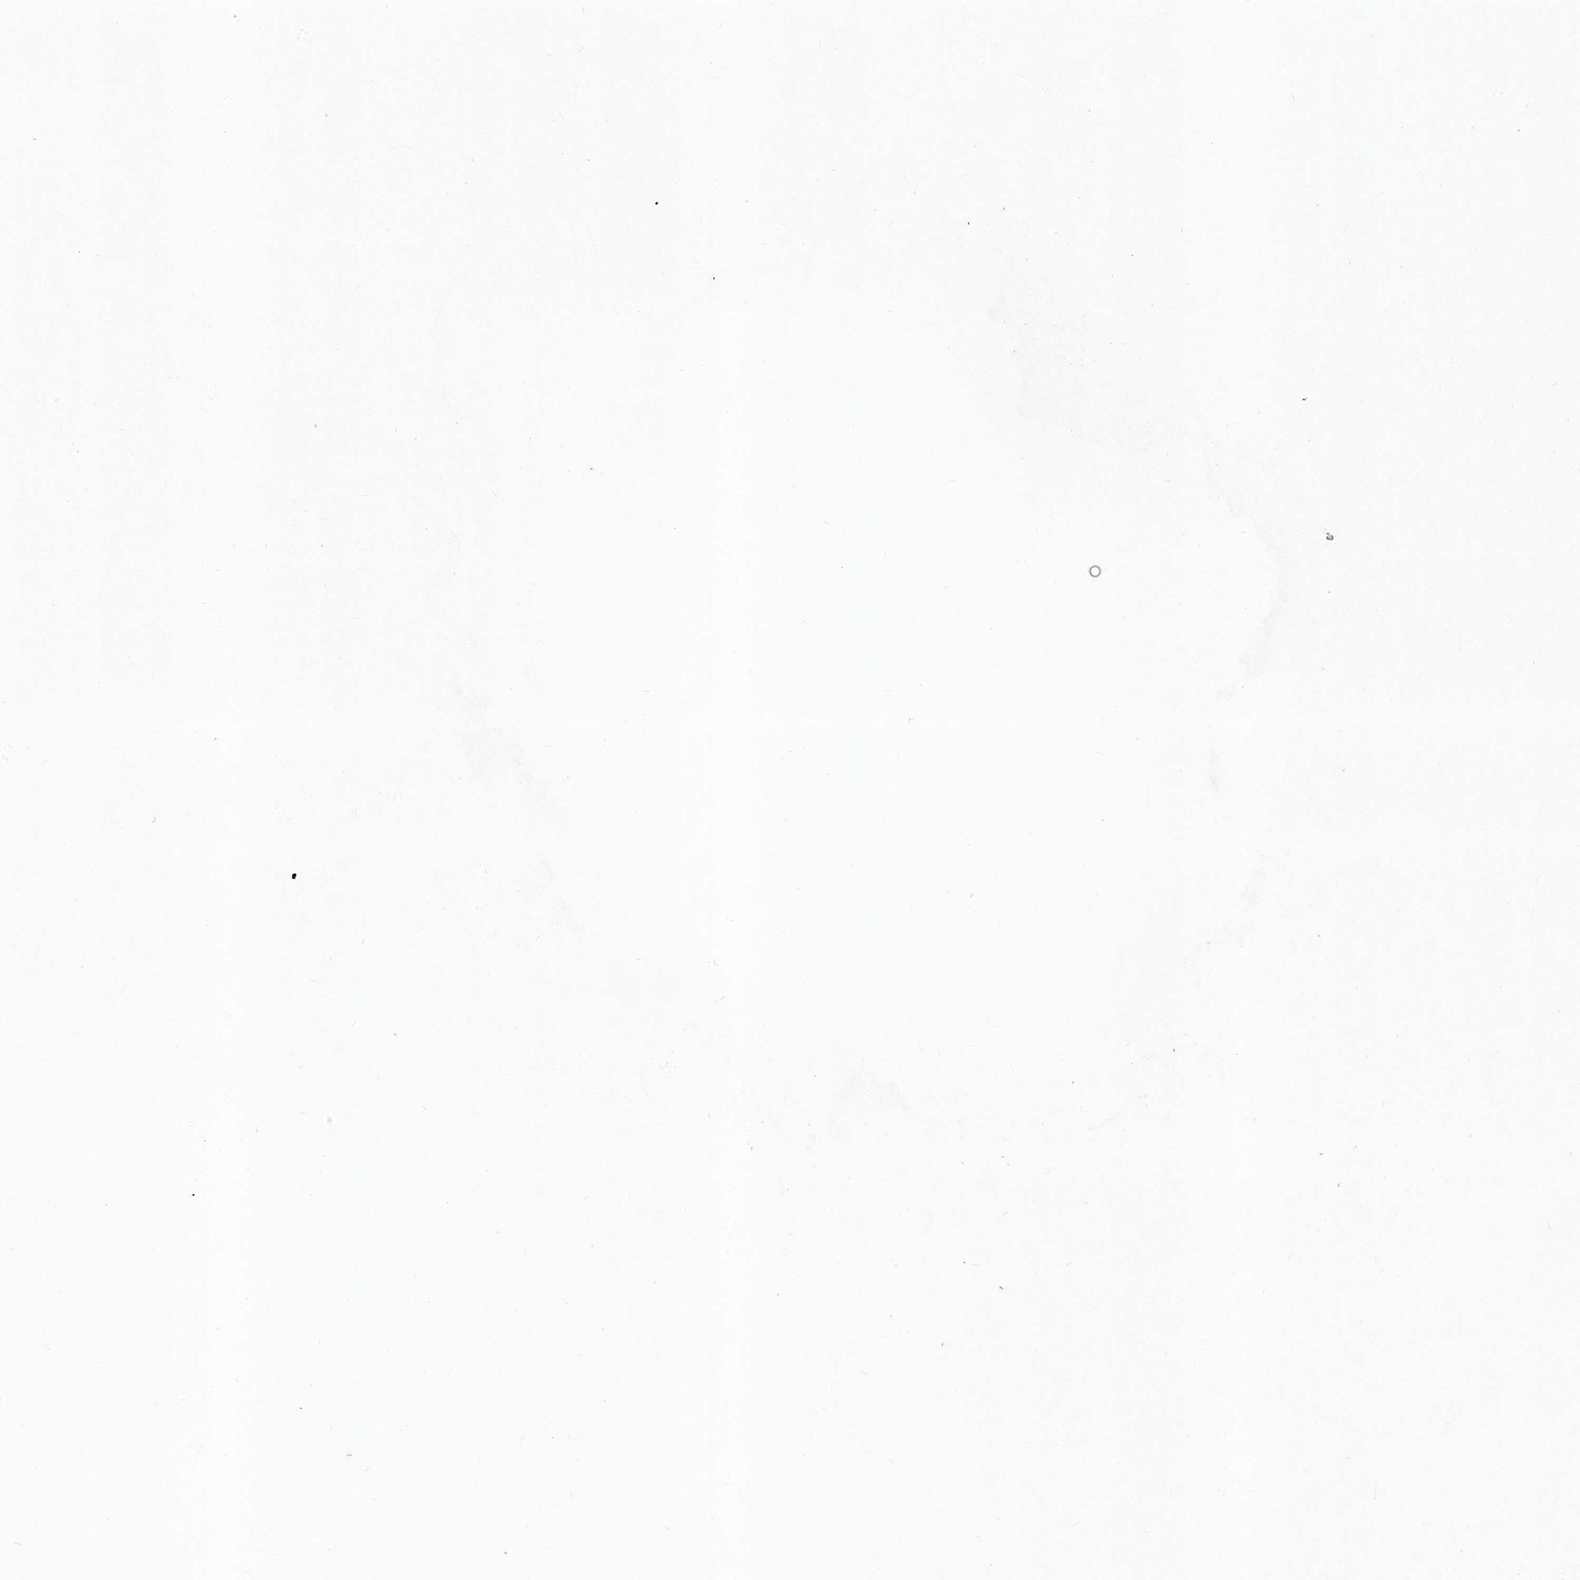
{"staining": {"intensity": "negative", "quantity": "none", "location": "none"}, "tissue": "lymphoma", "cell_type": "Tumor cells", "image_type": "cancer", "snomed": [{"axis": "morphology", "description": "Malignant lymphoma, non-Hodgkin's type, Low grade"}, {"axis": "topography", "description": "Spleen"}], "caption": "Immunohistochemistry (IHC) of malignant lymphoma, non-Hodgkin's type (low-grade) exhibits no staining in tumor cells.", "gene": "LEXM", "patient": {"sex": "female", "age": 19}}